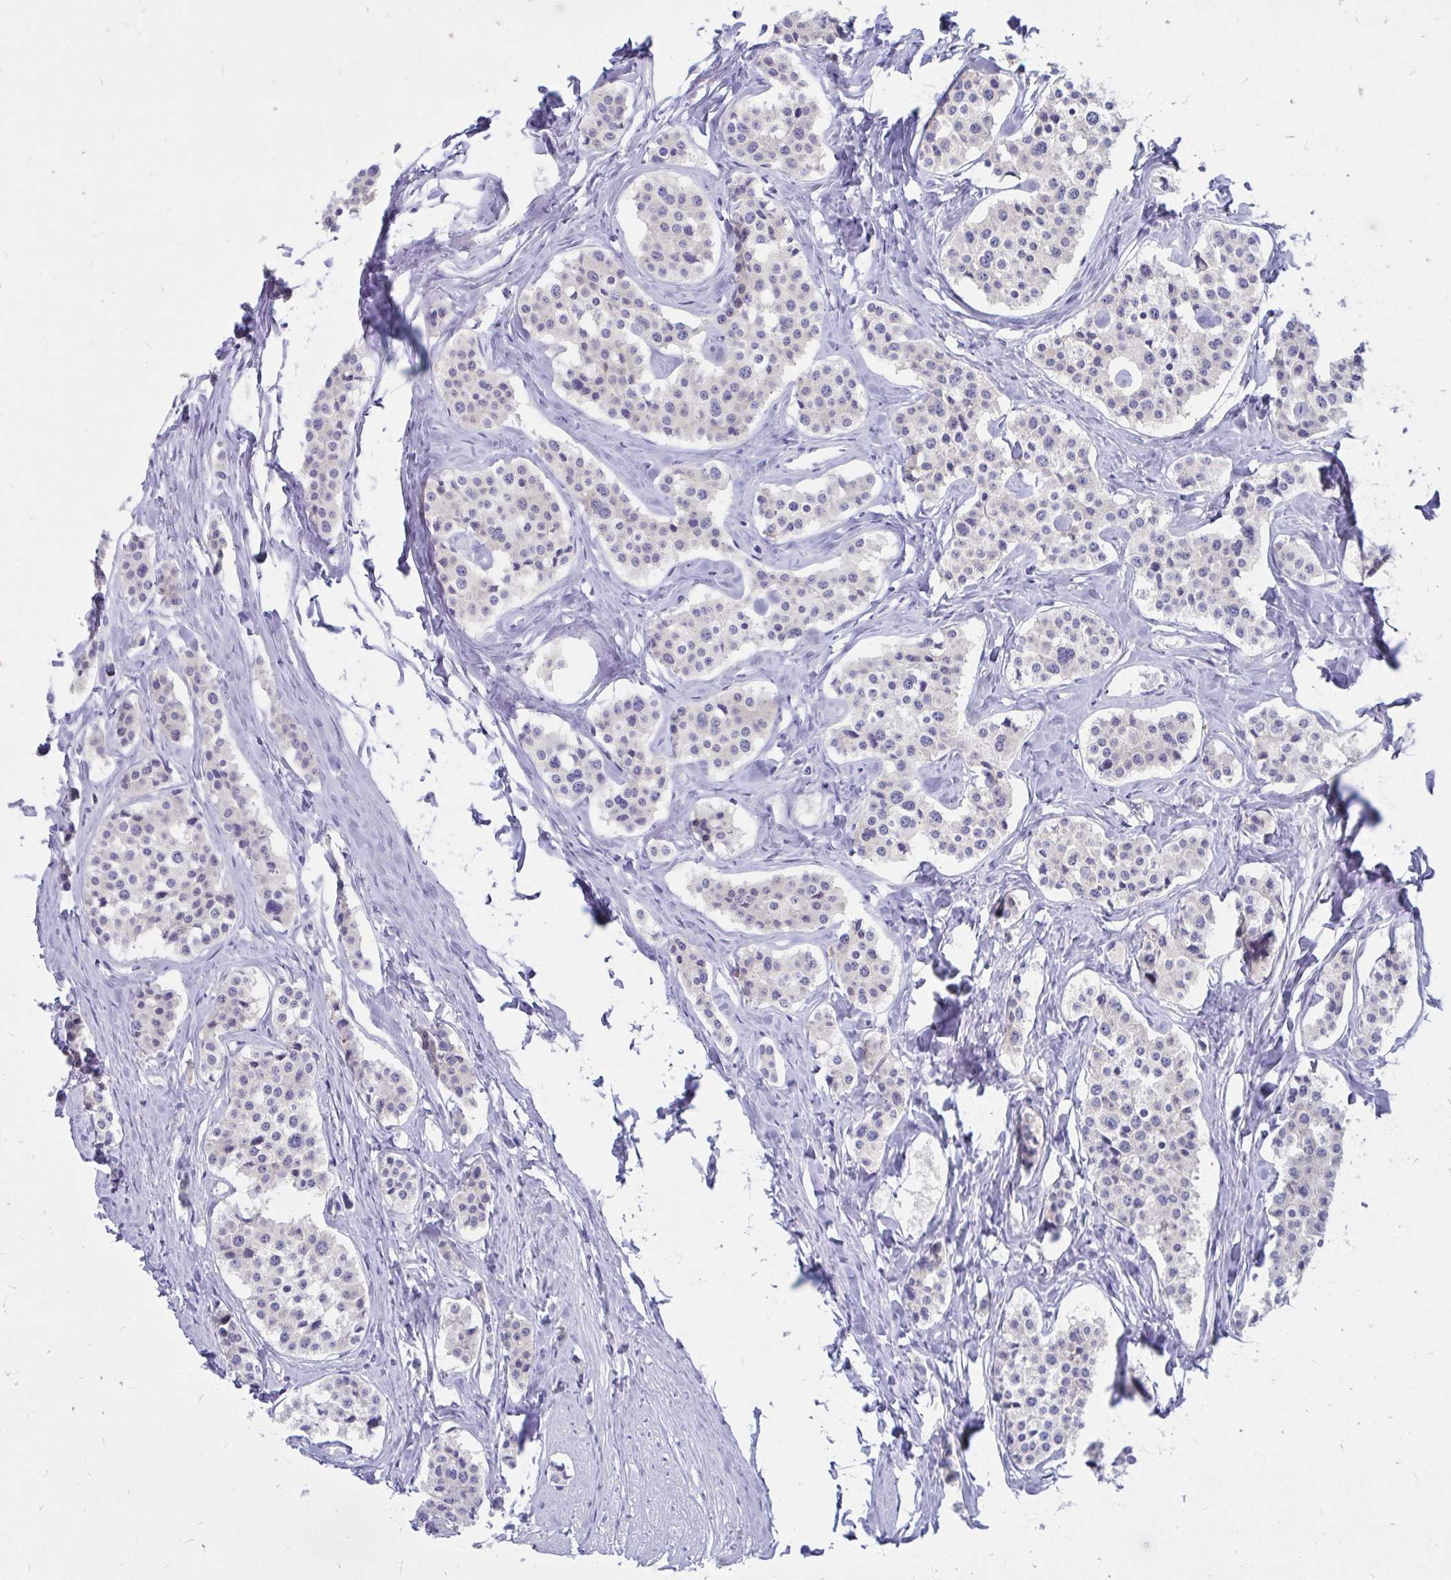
{"staining": {"intensity": "negative", "quantity": "none", "location": "none"}, "tissue": "carcinoid", "cell_type": "Tumor cells", "image_type": "cancer", "snomed": [{"axis": "morphology", "description": "Carcinoid, malignant, NOS"}, {"axis": "topography", "description": "Small intestine"}], "caption": "IHC image of neoplastic tissue: human malignant carcinoid stained with DAB (3,3'-diaminobenzidine) demonstrates no significant protein positivity in tumor cells. The staining was performed using DAB (3,3'-diaminobenzidine) to visualize the protein expression in brown, while the nuclei were stained in blue with hematoxylin (Magnification: 20x).", "gene": "C19orf81", "patient": {"sex": "male", "age": 60}}